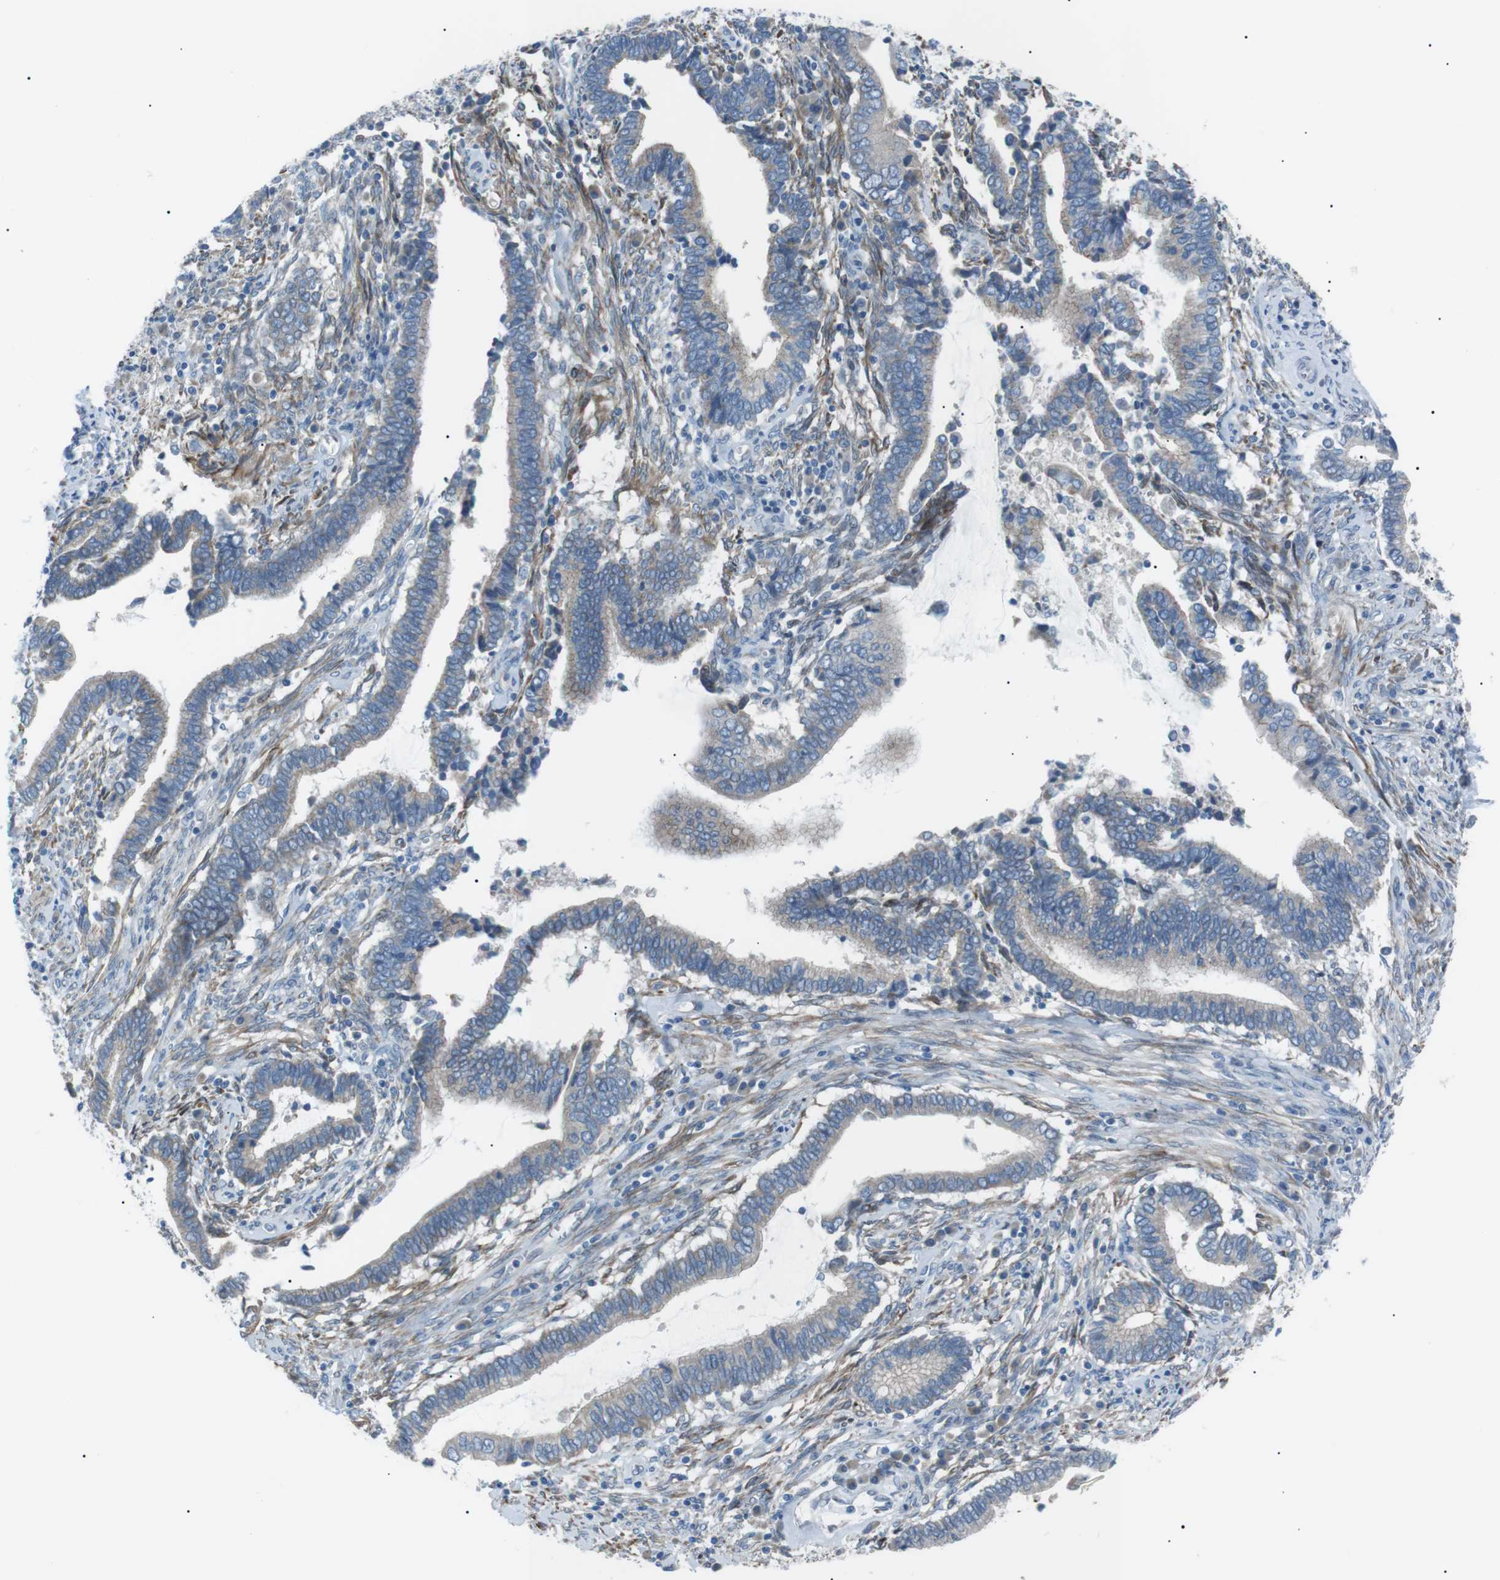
{"staining": {"intensity": "negative", "quantity": "none", "location": "none"}, "tissue": "cervical cancer", "cell_type": "Tumor cells", "image_type": "cancer", "snomed": [{"axis": "morphology", "description": "Adenocarcinoma, NOS"}, {"axis": "topography", "description": "Cervix"}], "caption": "The IHC image has no significant expression in tumor cells of cervical cancer (adenocarcinoma) tissue. (Stains: DAB immunohistochemistry (IHC) with hematoxylin counter stain, Microscopy: brightfield microscopy at high magnification).", "gene": "MTARC2", "patient": {"sex": "female", "age": 44}}